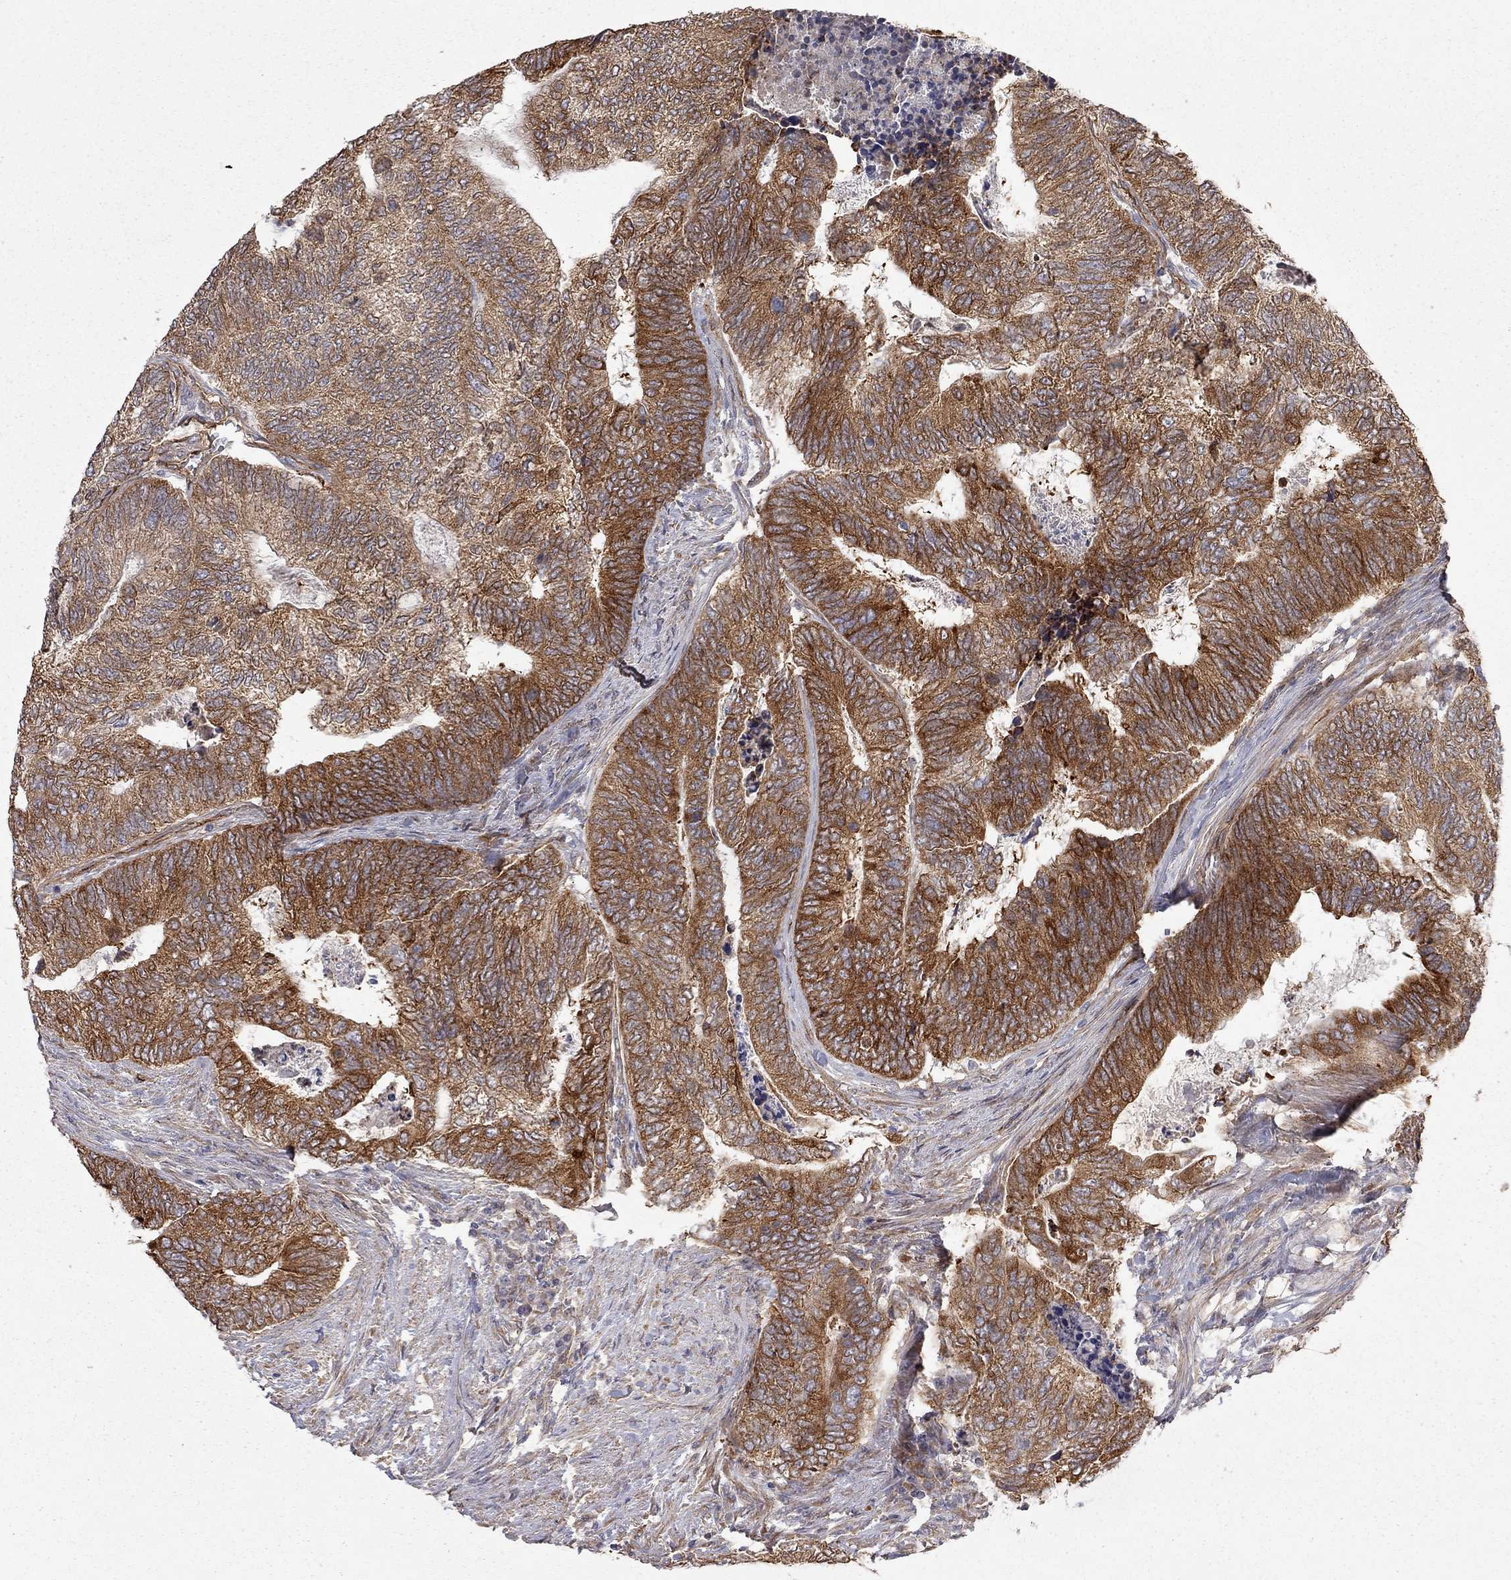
{"staining": {"intensity": "strong", "quantity": "25%-75%", "location": "cytoplasmic/membranous"}, "tissue": "colorectal cancer", "cell_type": "Tumor cells", "image_type": "cancer", "snomed": [{"axis": "morphology", "description": "Adenocarcinoma, NOS"}, {"axis": "topography", "description": "Colon"}], "caption": "This is a photomicrograph of immunohistochemistry (IHC) staining of colorectal cancer, which shows strong staining in the cytoplasmic/membranous of tumor cells.", "gene": "EXOC3L2", "patient": {"sex": "female", "age": 67}}